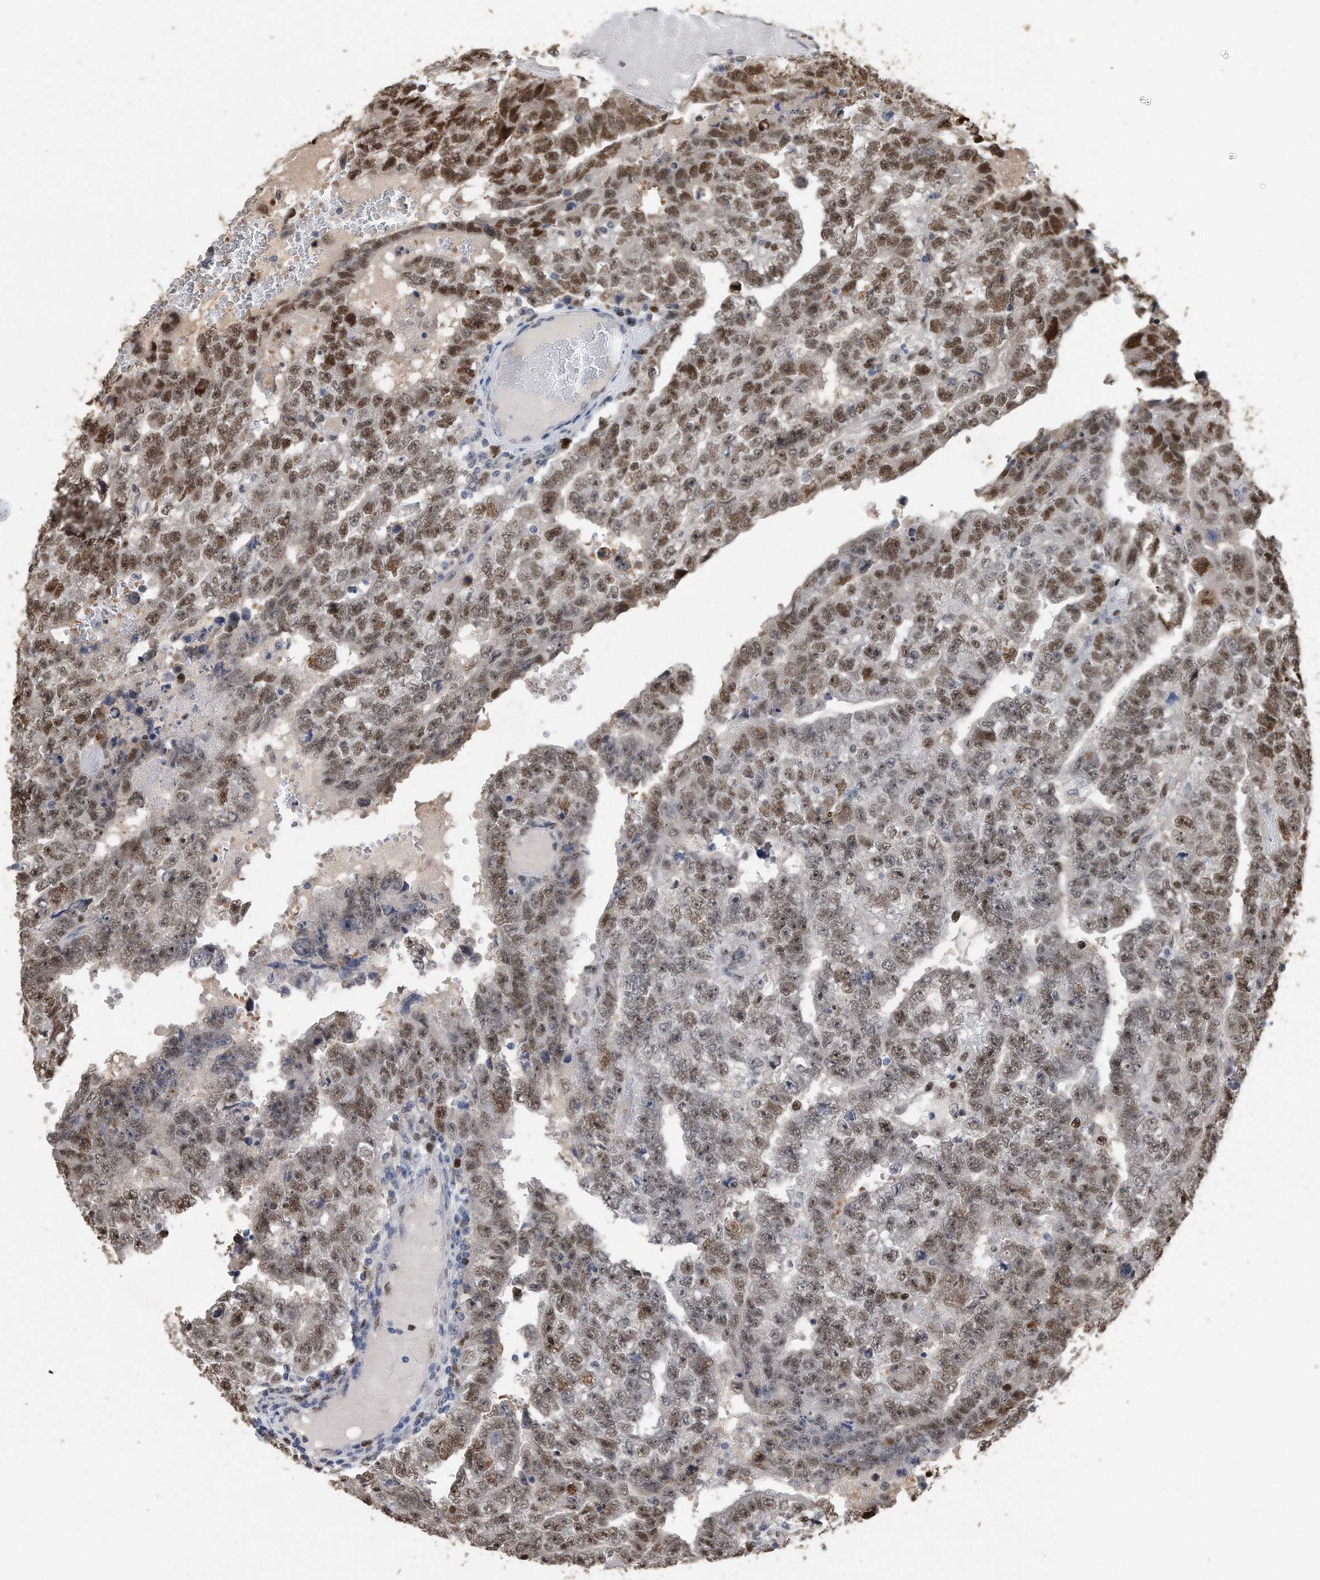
{"staining": {"intensity": "moderate", "quantity": "25%-75%", "location": "nuclear"}, "tissue": "testis cancer", "cell_type": "Tumor cells", "image_type": "cancer", "snomed": [{"axis": "morphology", "description": "Carcinoma, Embryonal, NOS"}, {"axis": "topography", "description": "Testis"}], "caption": "About 25%-75% of tumor cells in human testis cancer (embryonal carcinoma) reveal moderate nuclear protein expression as visualized by brown immunohistochemical staining.", "gene": "PCNA", "patient": {"sex": "male", "age": 25}}